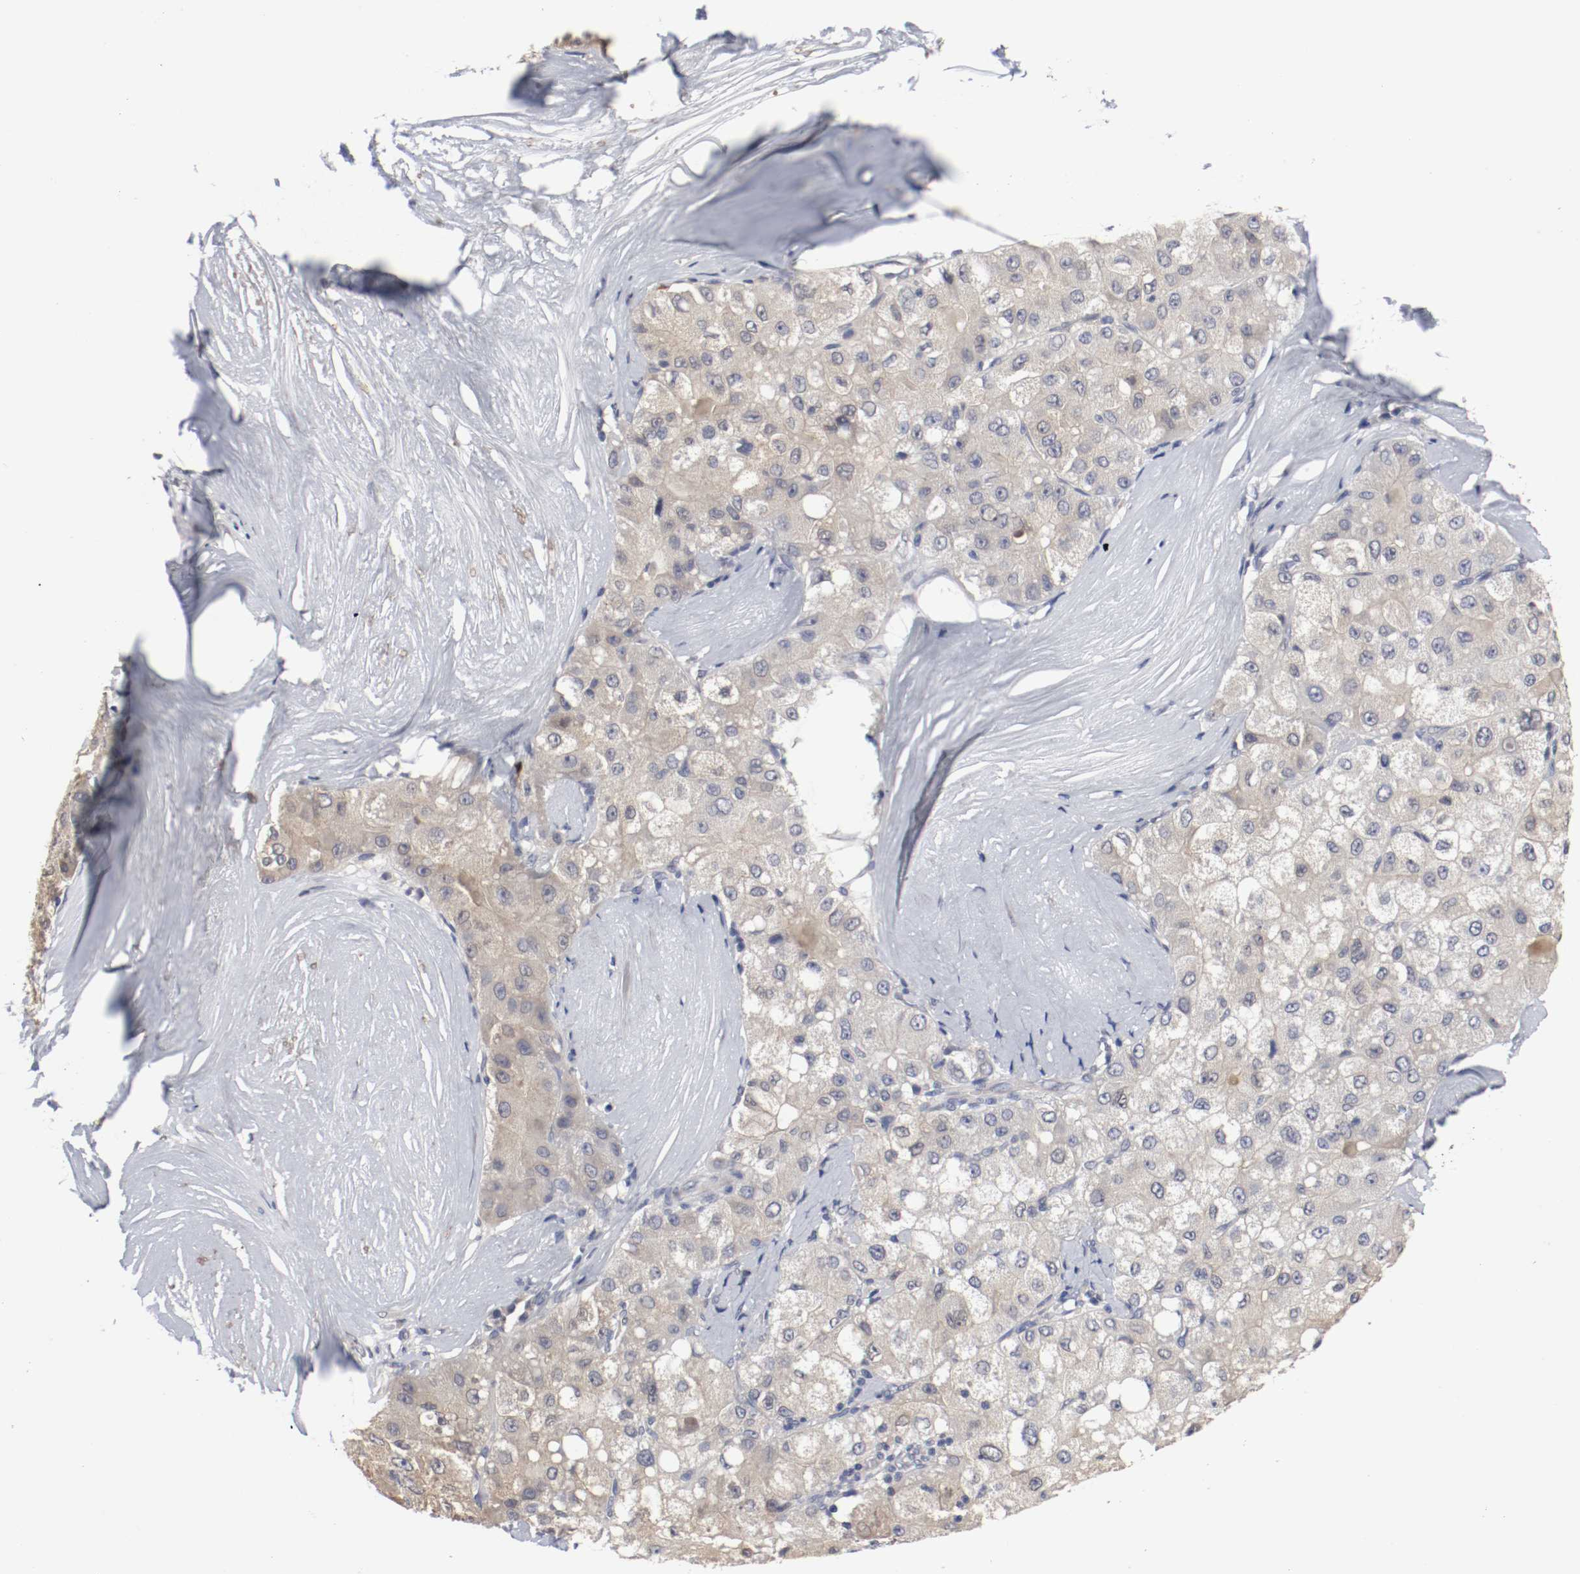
{"staining": {"intensity": "weak", "quantity": ">75%", "location": "cytoplasmic/membranous"}, "tissue": "liver cancer", "cell_type": "Tumor cells", "image_type": "cancer", "snomed": [{"axis": "morphology", "description": "Carcinoma, Hepatocellular, NOS"}, {"axis": "topography", "description": "Liver"}], "caption": "The photomicrograph displays immunohistochemical staining of liver cancer. There is weak cytoplasmic/membranous staining is identified in about >75% of tumor cells.", "gene": "CEBPE", "patient": {"sex": "male", "age": 80}}